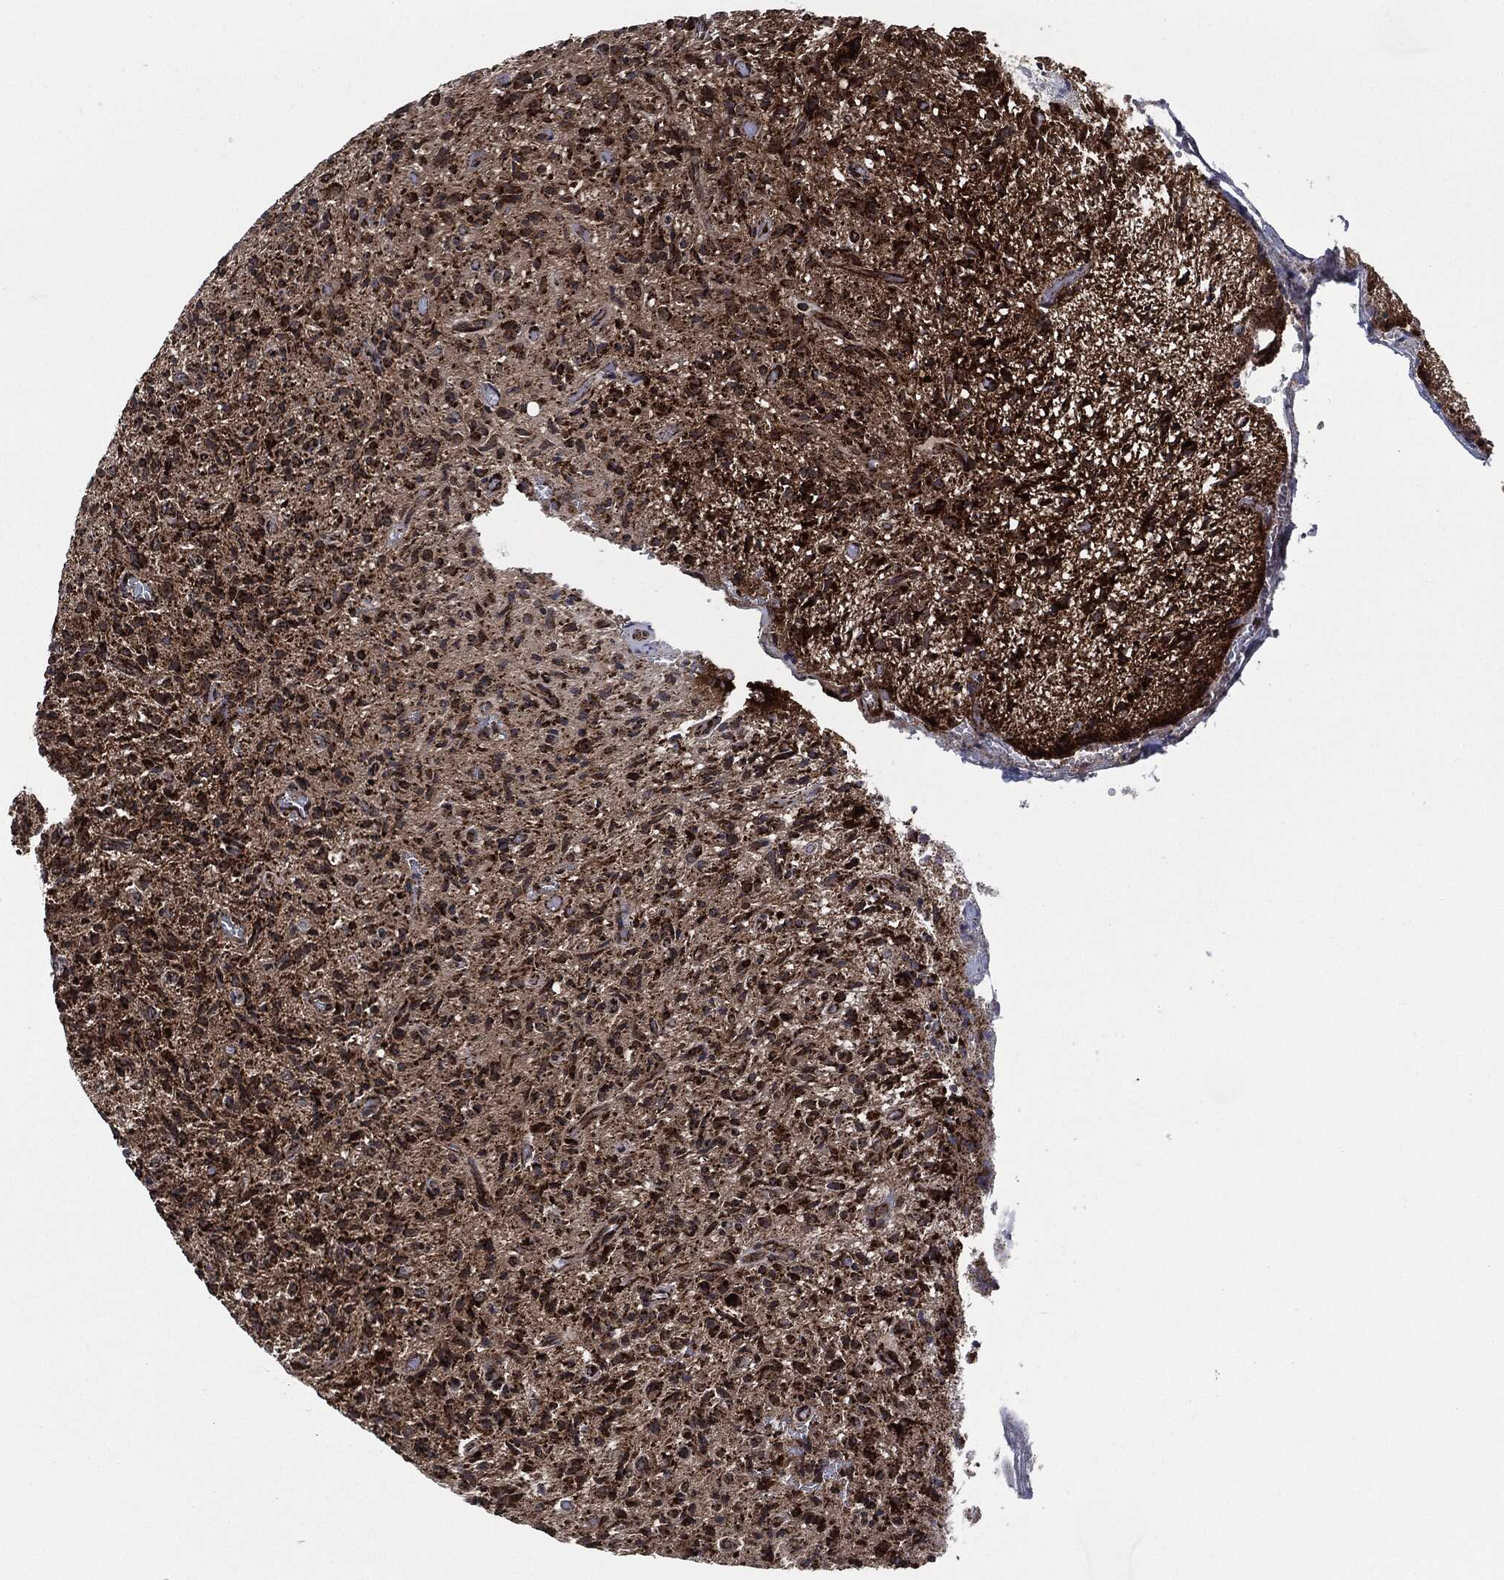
{"staining": {"intensity": "strong", "quantity": "25%-75%", "location": "cytoplasmic/membranous"}, "tissue": "glioma", "cell_type": "Tumor cells", "image_type": "cancer", "snomed": [{"axis": "morphology", "description": "Glioma, malignant, High grade"}, {"axis": "topography", "description": "Brain"}], "caption": "This is a micrograph of immunohistochemistry (IHC) staining of high-grade glioma (malignant), which shows strong positivity in the cytoplasmic/membranous of tumor cells.", "gene": "FH", "patient": {"sex": "male", "age": 64}}